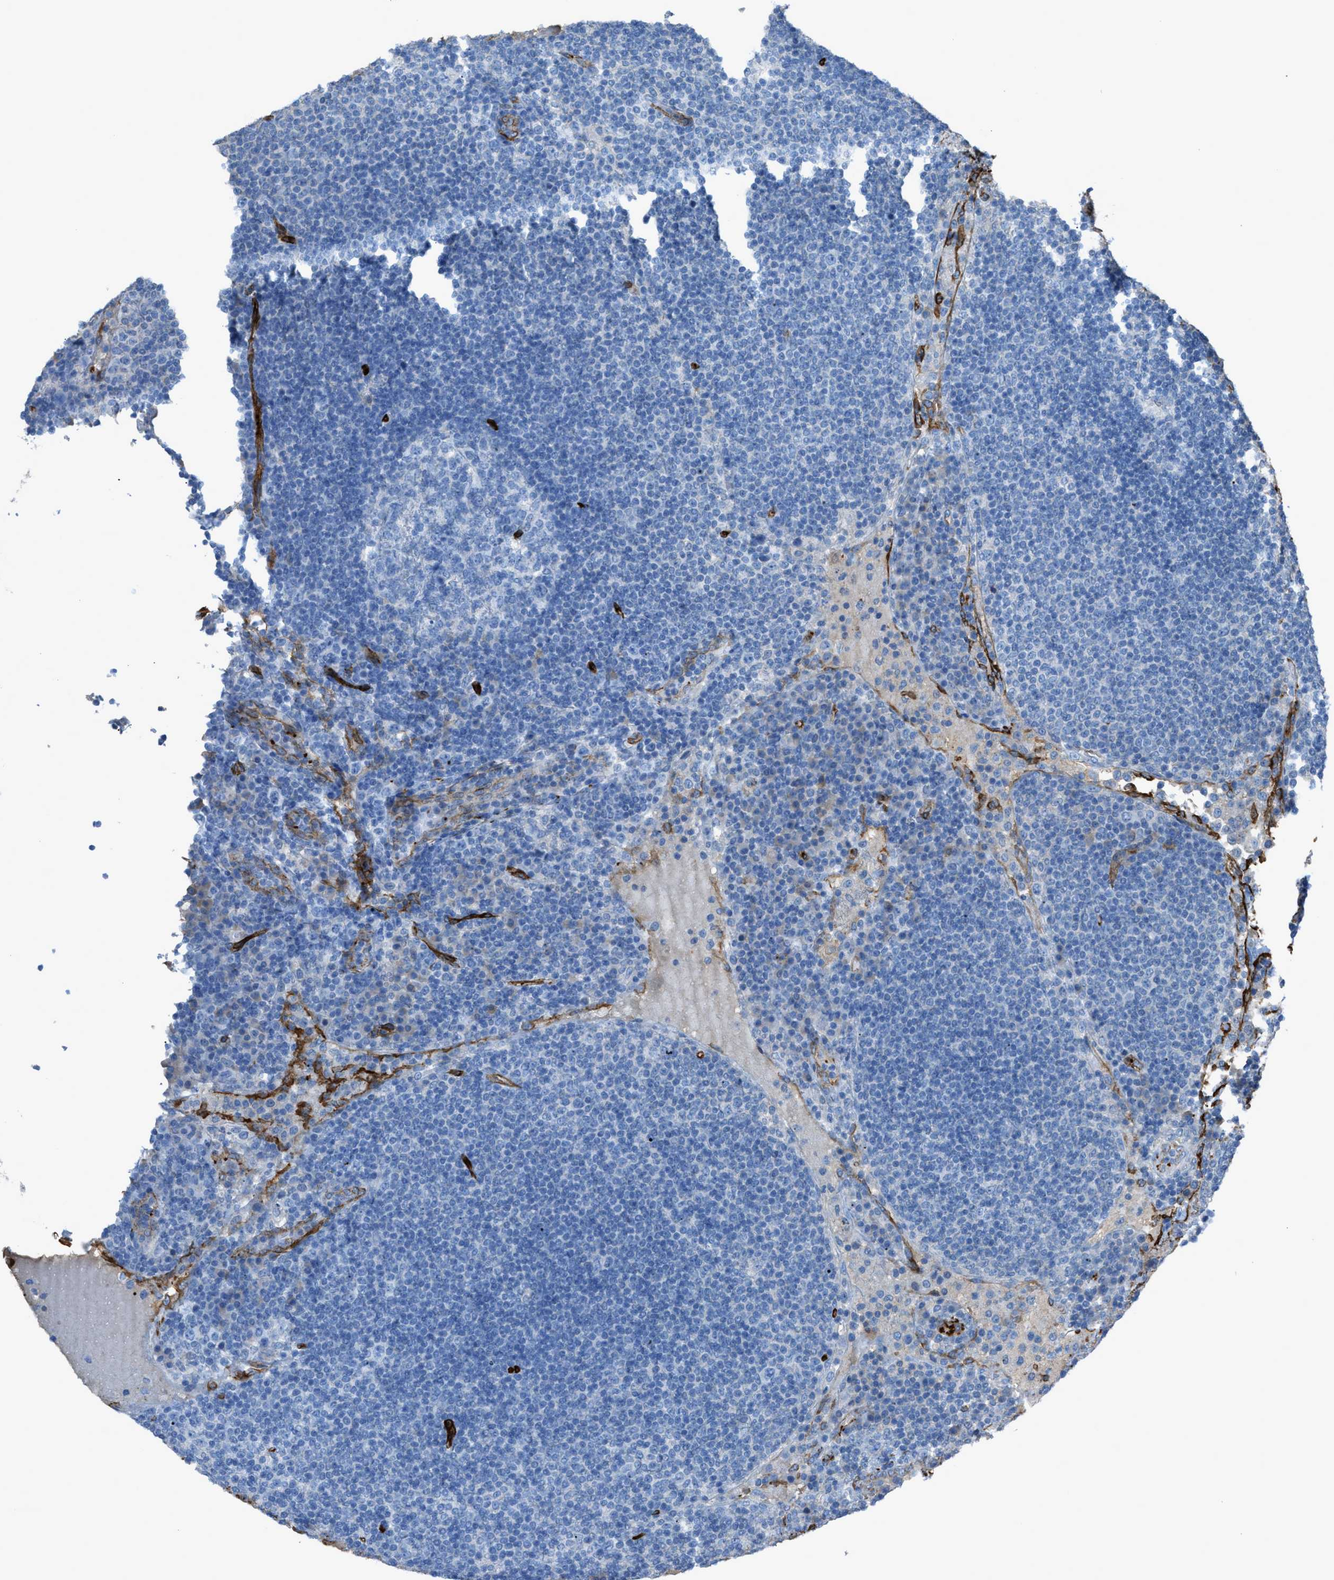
{"staining": {"intensity": "negative", "quantity": "none", "location": "none"}, "tissue": "lymph node", "cell_type": "Germinal center cells", "image_type": "normal", "snomed": [{"axis": "morphology", "description": "Normal tissue, NOS"}, {"axis": "topography", "description": "Lymph node"}], "caption": "An immunohistochemistry (IHC) image of normal lymph node is shown. There is no staining in germinal center cells of lymph node.", "gene": "SLC22A15", "patient": {"sex": "female", "age": 53}}